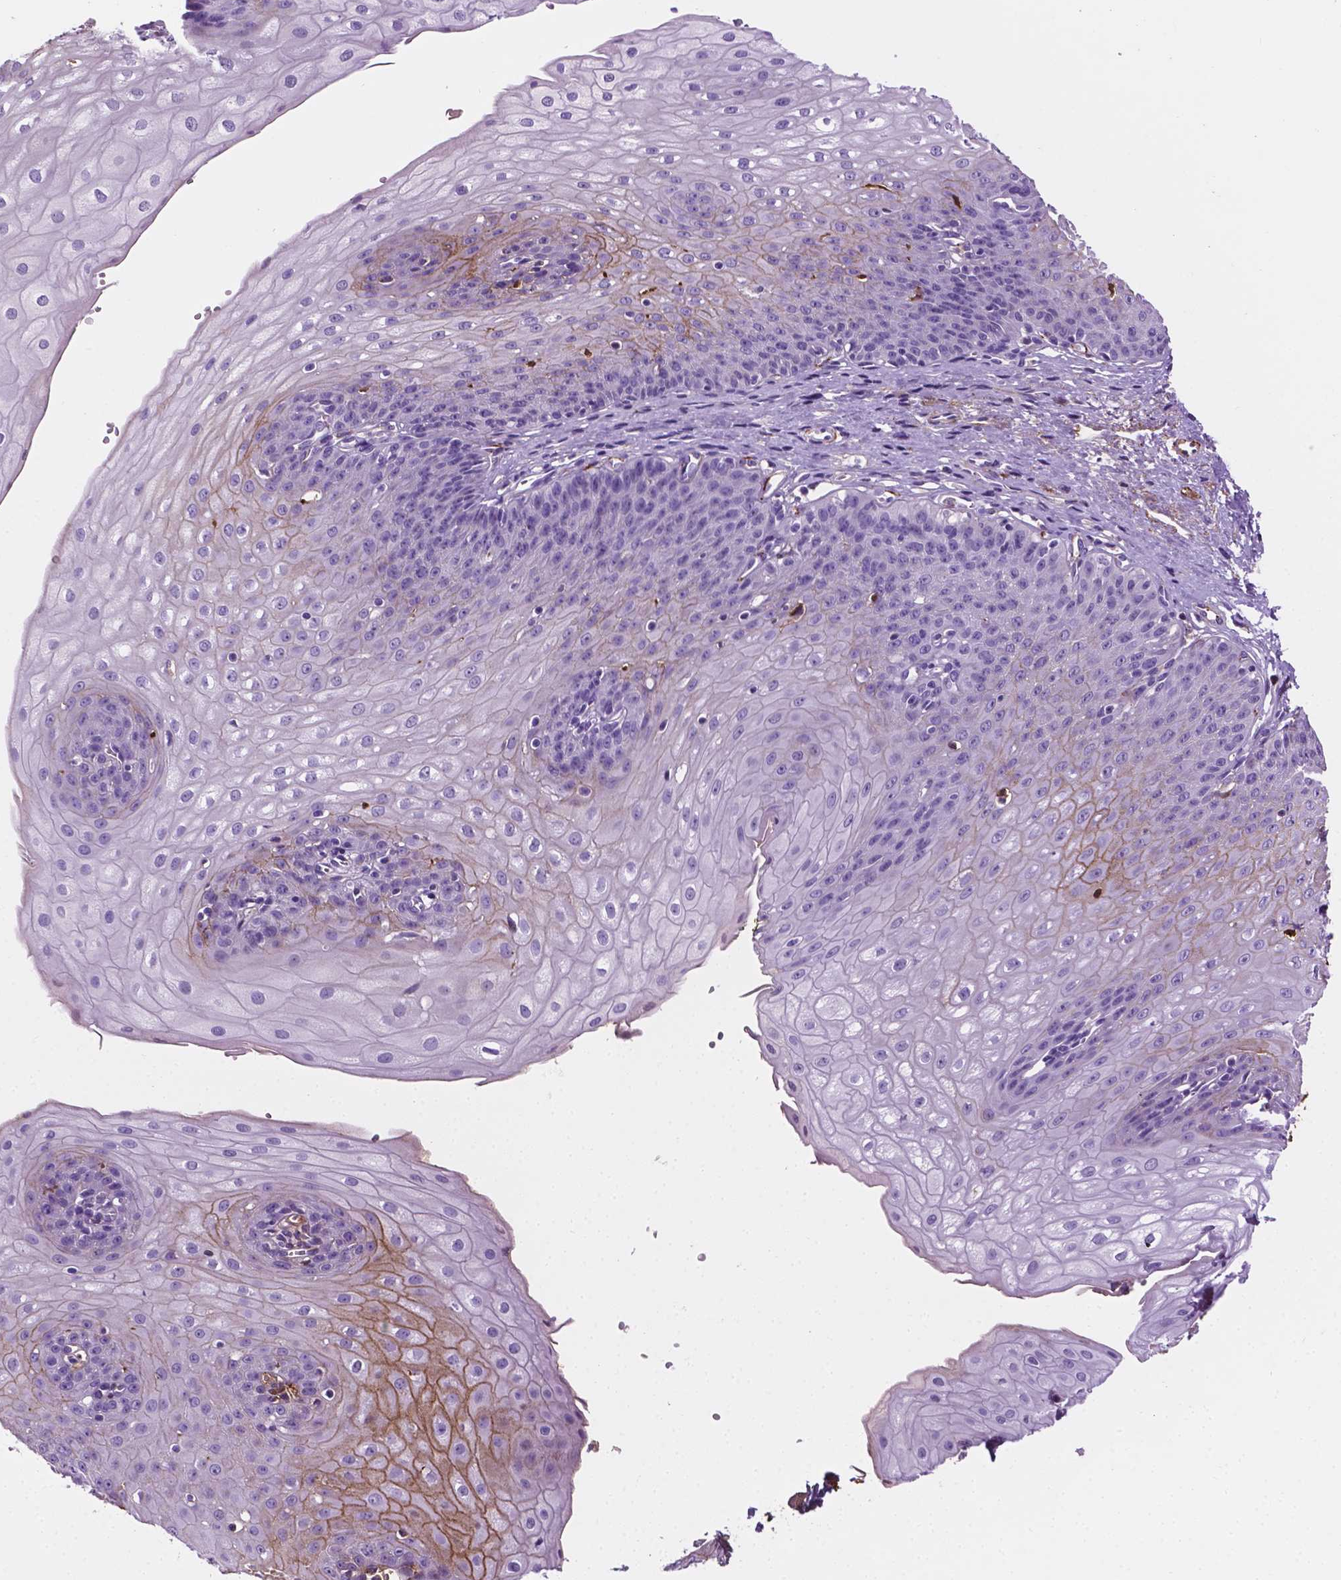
{"staining": {"intensity": "moderate", "quantity": "<25%", "location": "cytoplasmic/membranous"}, "tissue": "esophagus", "cell_type": "Squamous epithelial cells", "image_type": "normal", "snomed": [{"axis": "morphology", "description": "Normal tissue, NOS"}, {"axis": "topography", "description": "Esophagus"}], "caption": "IHC photomicrograph of unremarkable esophagus: esophagus stained using immunohistochemistry displays low levels of moderate protein expression localized specifically in the cytoplasmic/membranous of squamous epithelial cells, appearing as a cytoplasmic/membranous brown color.", "gene": "APOE", "patient": {"sex": "male", "age": 71}}